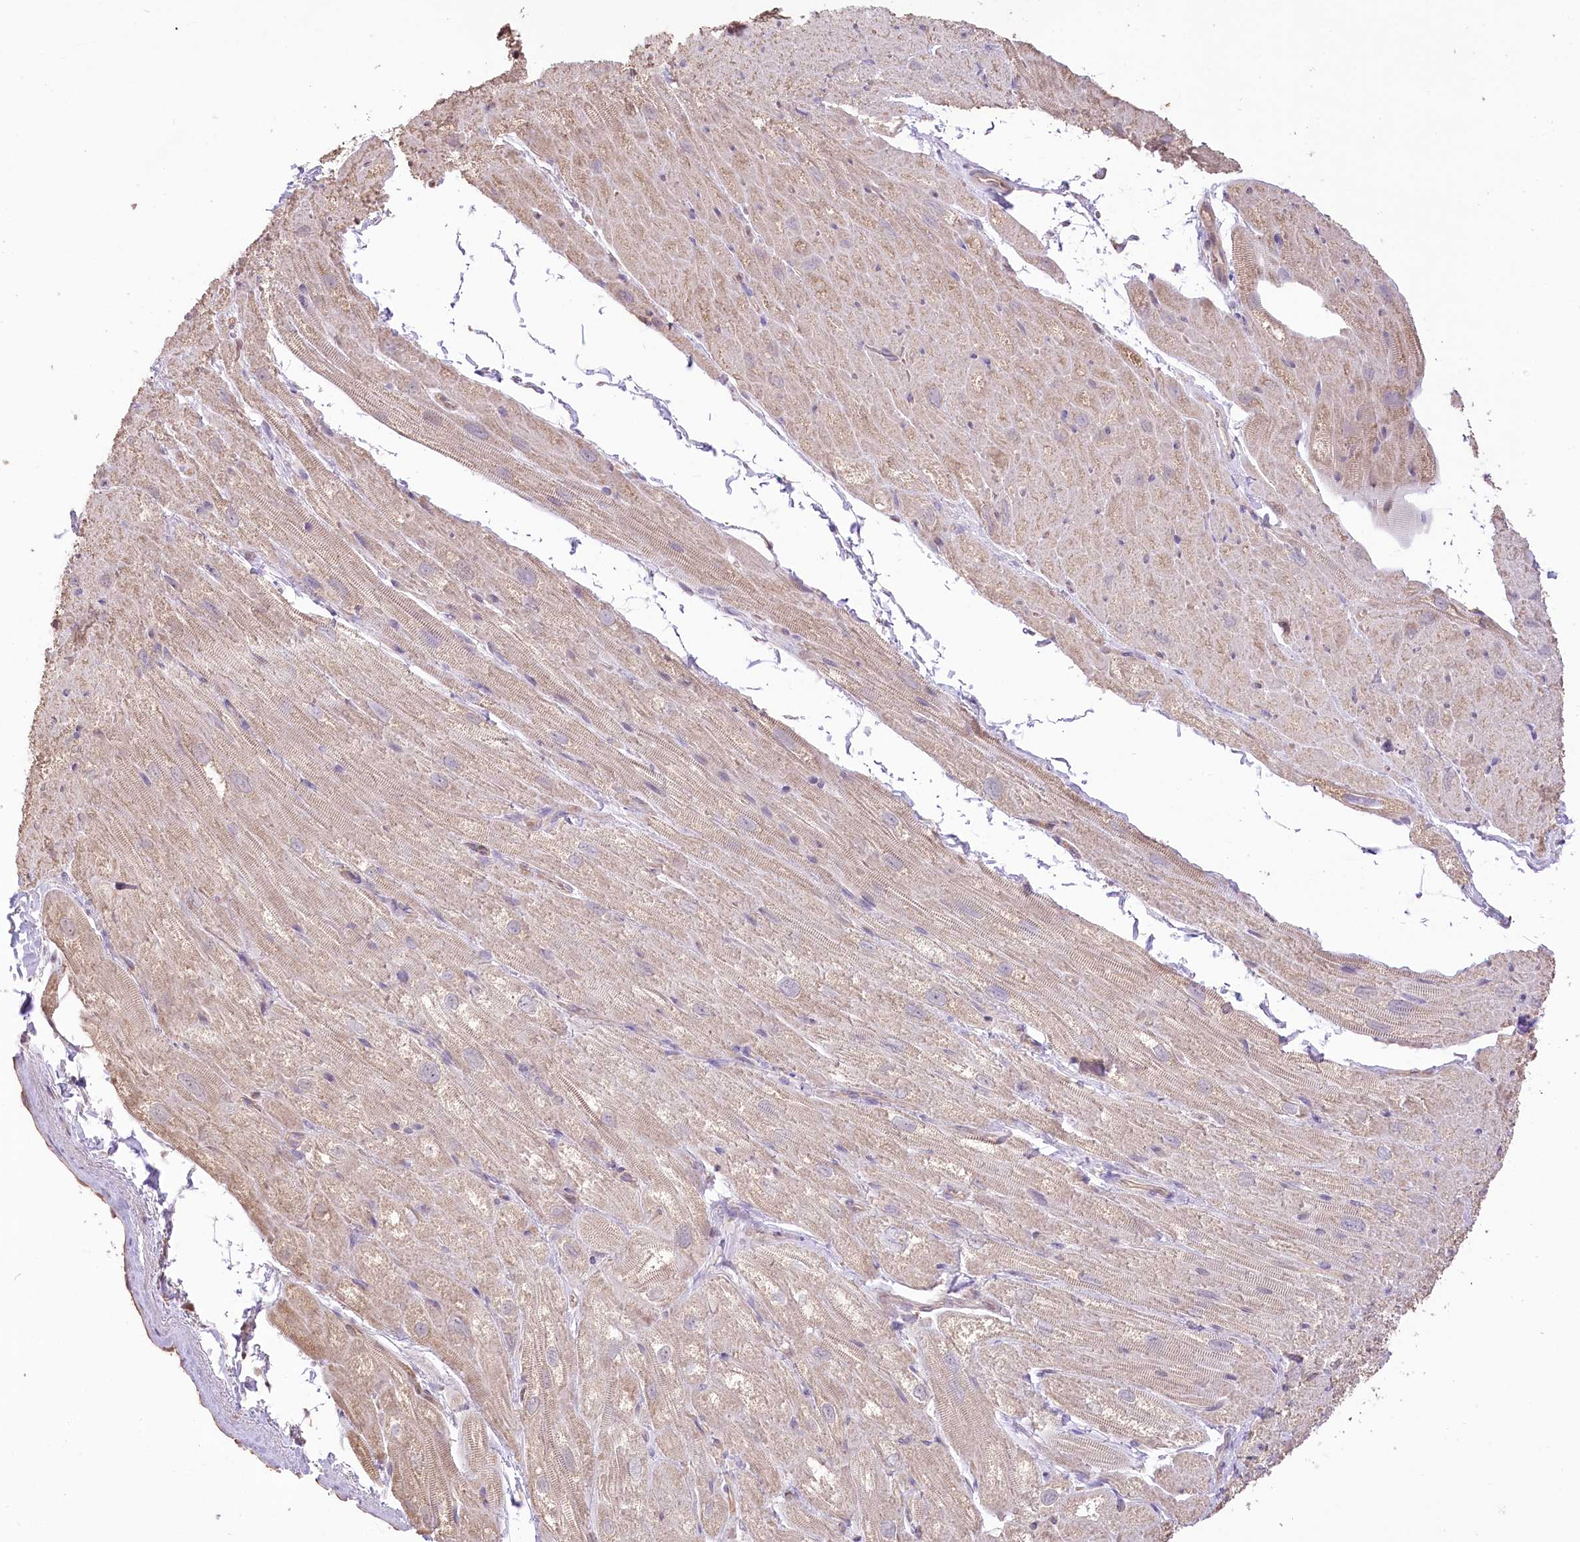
{"staining": {"intensity": "weak", "quantity": "25%-75%", "location": "cytoplasmic/membranous"}, "tissue": "heart muscle", "cell_type": "Cardiomyocytes", "image_type": "normal", "snomed": [{"axis": "morphology", "description": "Normal tissue, NOS"}, {"axis": "topography", "description": "Heart"}], "caption": "An IHC image of normal tissue is shown. Protein staining in brown shows weak cytoplasmic/membranous positivity in heart muscle within cardiomyocytes. The protein of interest is shown in brown color, while the nuclei are stained blue.", "gene": "R3HDM2", "patient": {"sex": "male", "age": 50}}